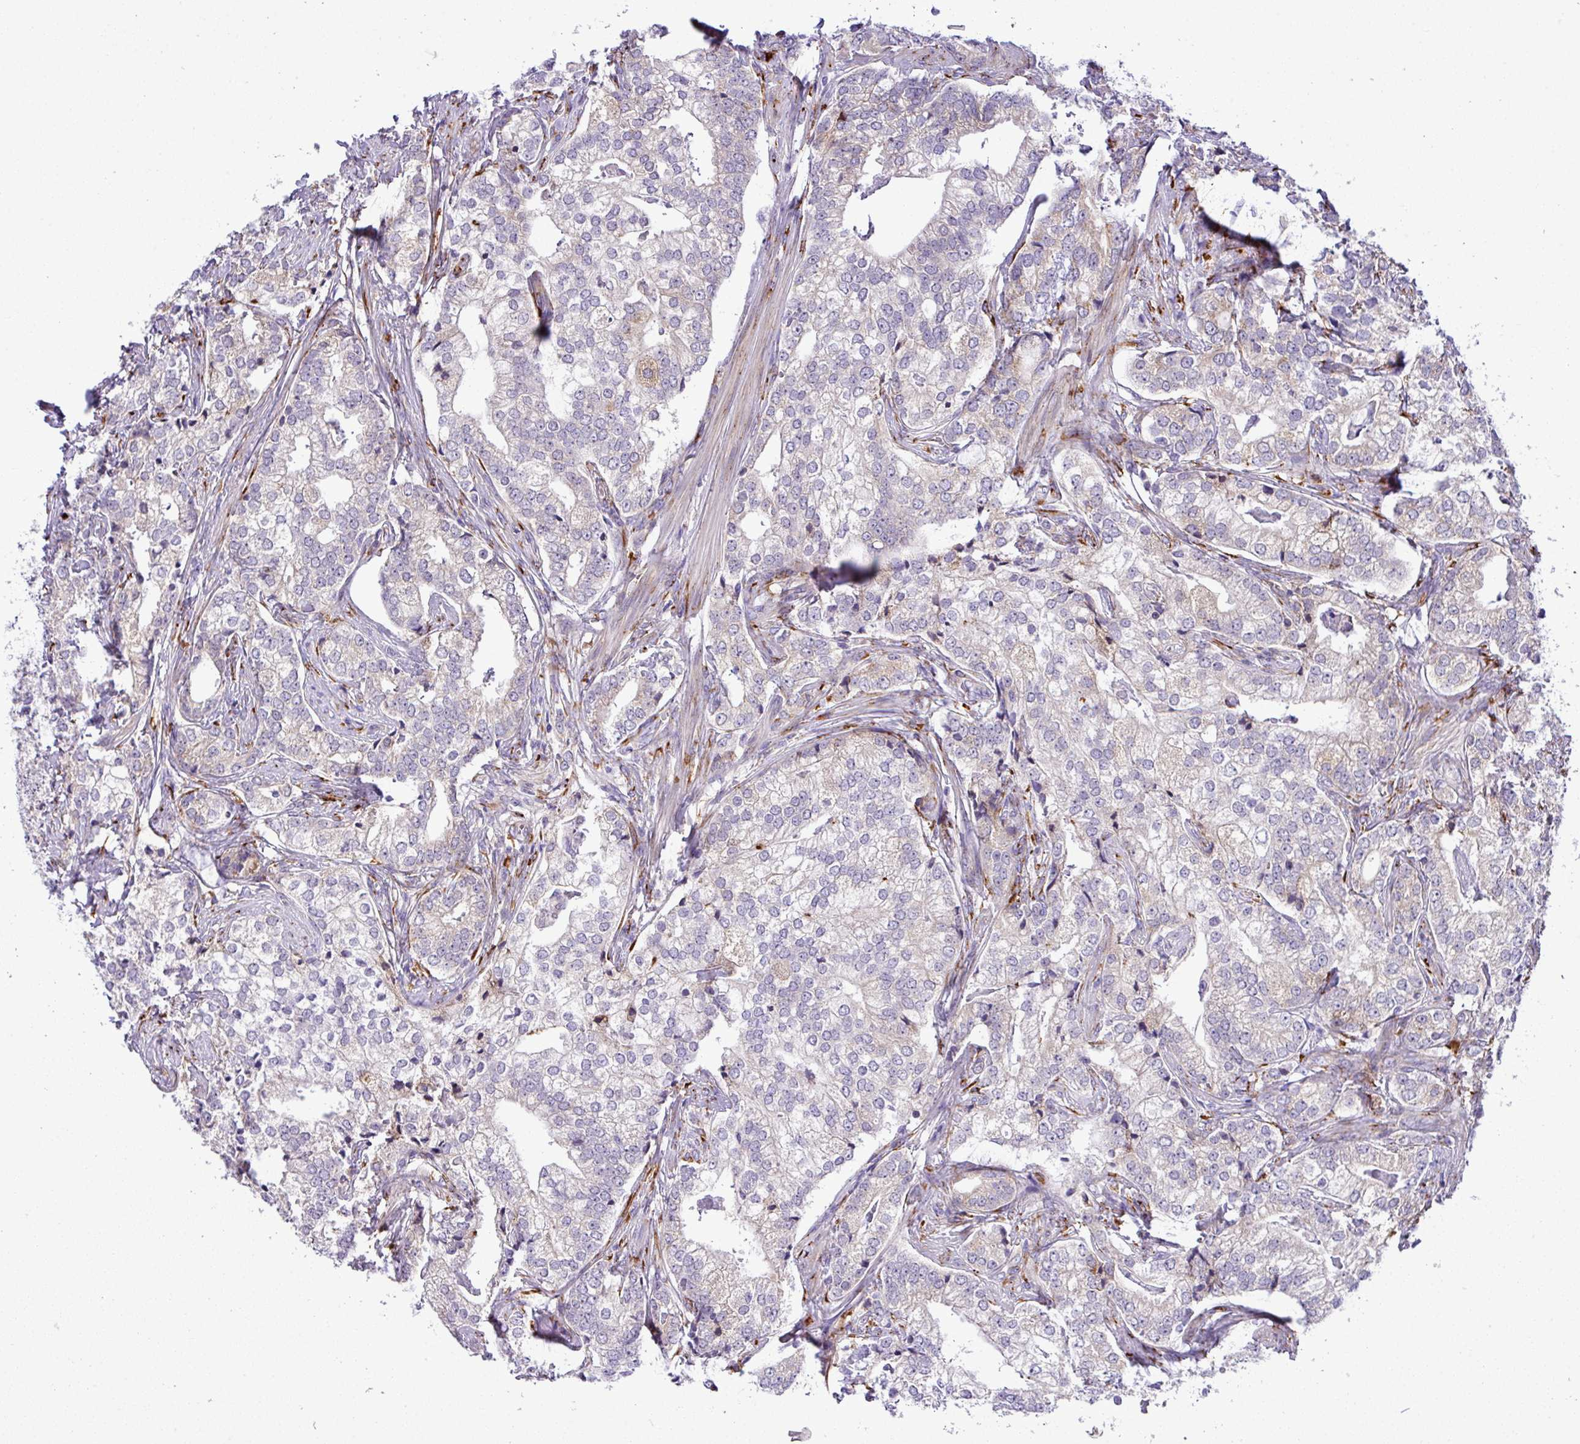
{"staining": {"intensity": "moderate", "quantity": "<25%", "location": "cytoplasmic/membranous"}, "tissue": "prostate cancer", "cell_type": "Tumor cells", "image_type": "cancer", "snomed": [{"axis": "morphology", "description": "Adenocarcinoma, High grade"}, {"axis": "topography", "description": "Prostate"}], "caption": "The immunohistochemical stain highlights moderate cytoplasmic/membranous staining in tumor cells of prostate adenocarcinoma (high-grade) tissue.", "gene": "CFAP97", "patient": {"sex": "male", "age": 69}}